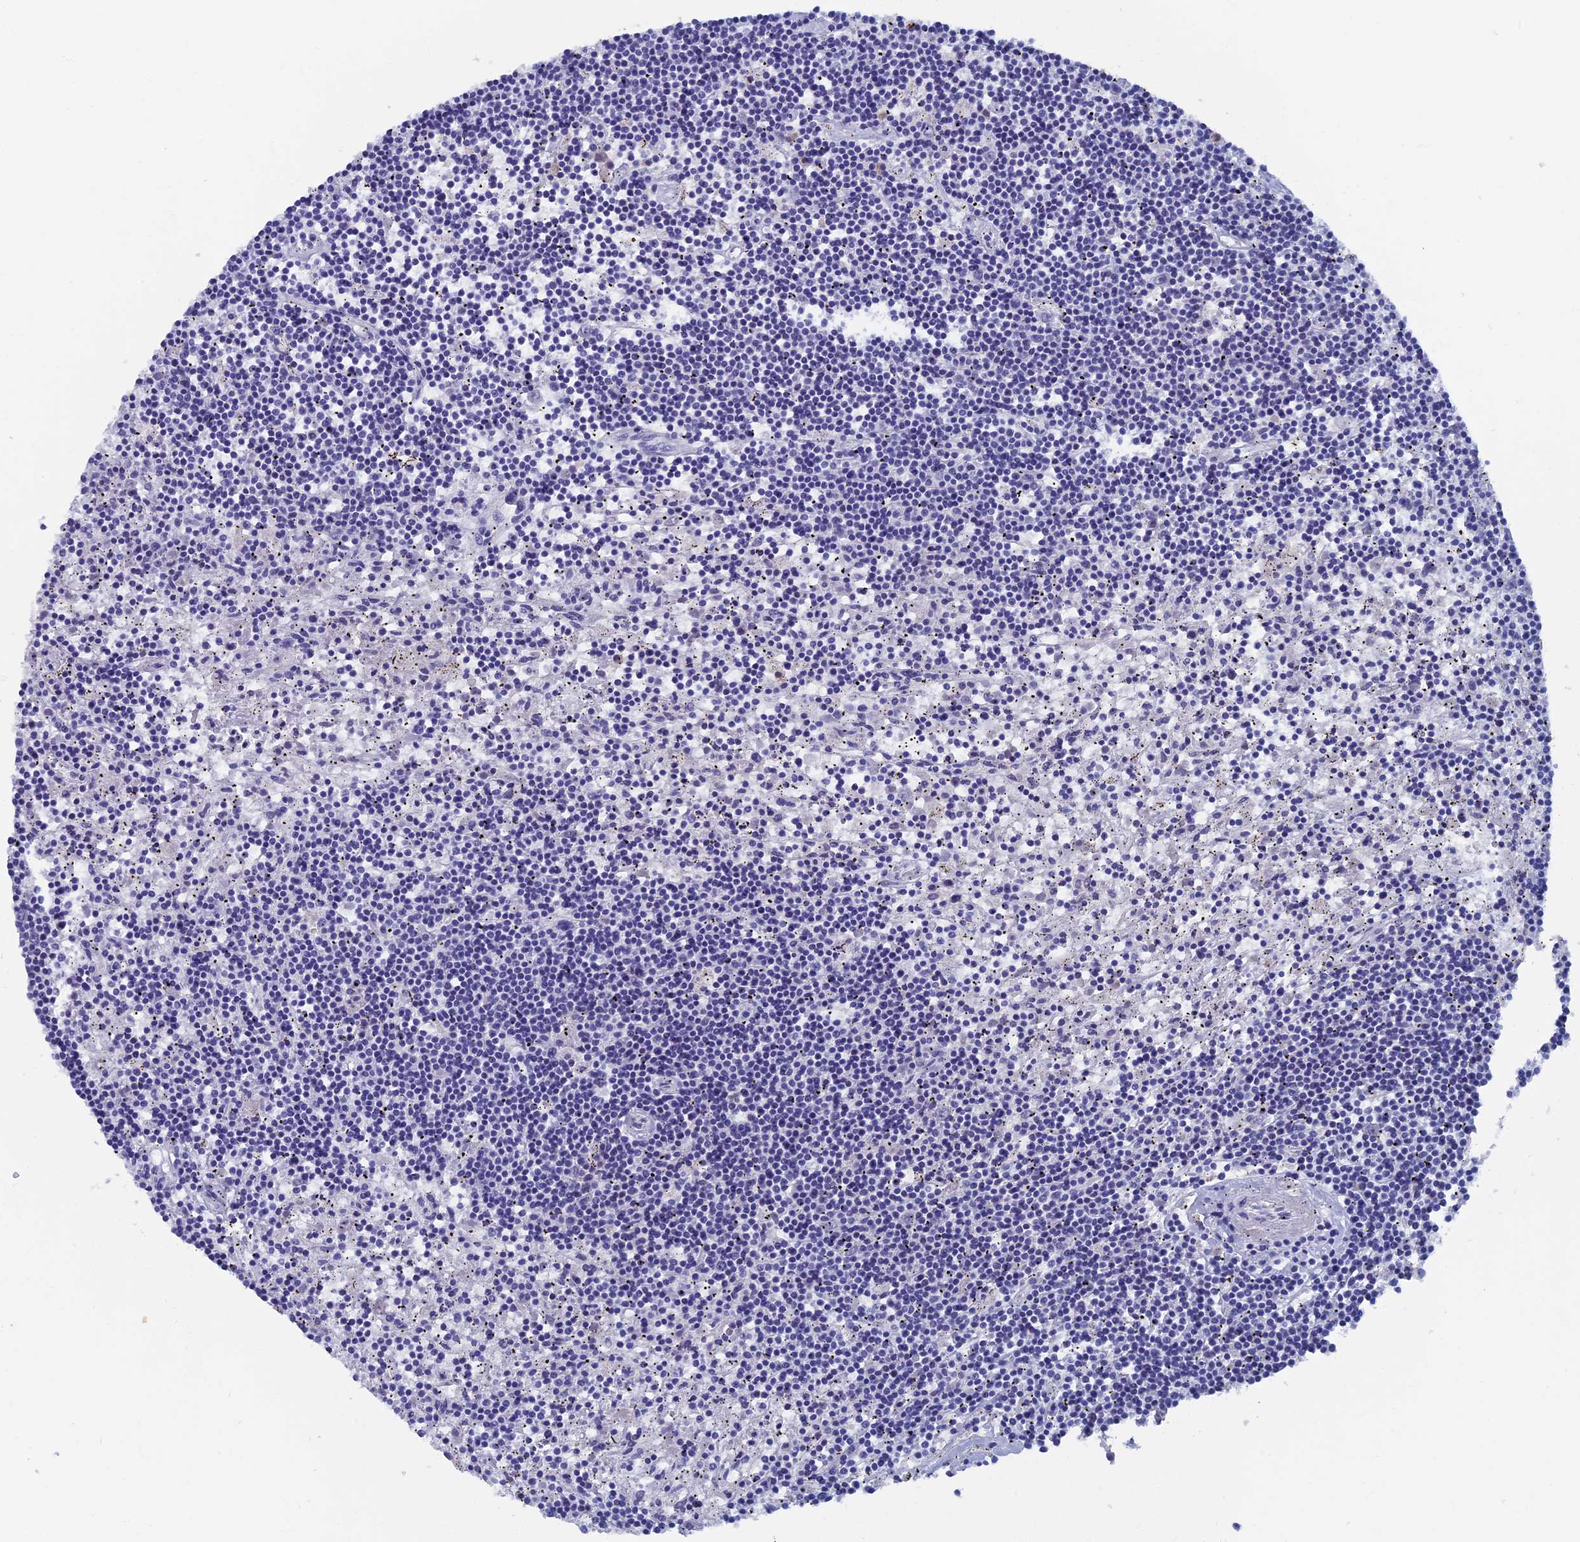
{"staining": {"intensity": "negative", "quantity": "none", "location": "none"}, "tissue": "lymphoma", "cell_type": "Tumor cells", "image_type": "cancer", "snomed": [{"axis": "morphology", "description": "Malignant lymphoma, non-Hodgkin's type, Low grade"}, {"axis": "topography", "description": "Spleen"}], "caption": "A micrograph of lymphoma stained for a protein shows no brown staining in tumor cells.", "gene": "OAT", "patient": {"sex": "male", "age": 76}}